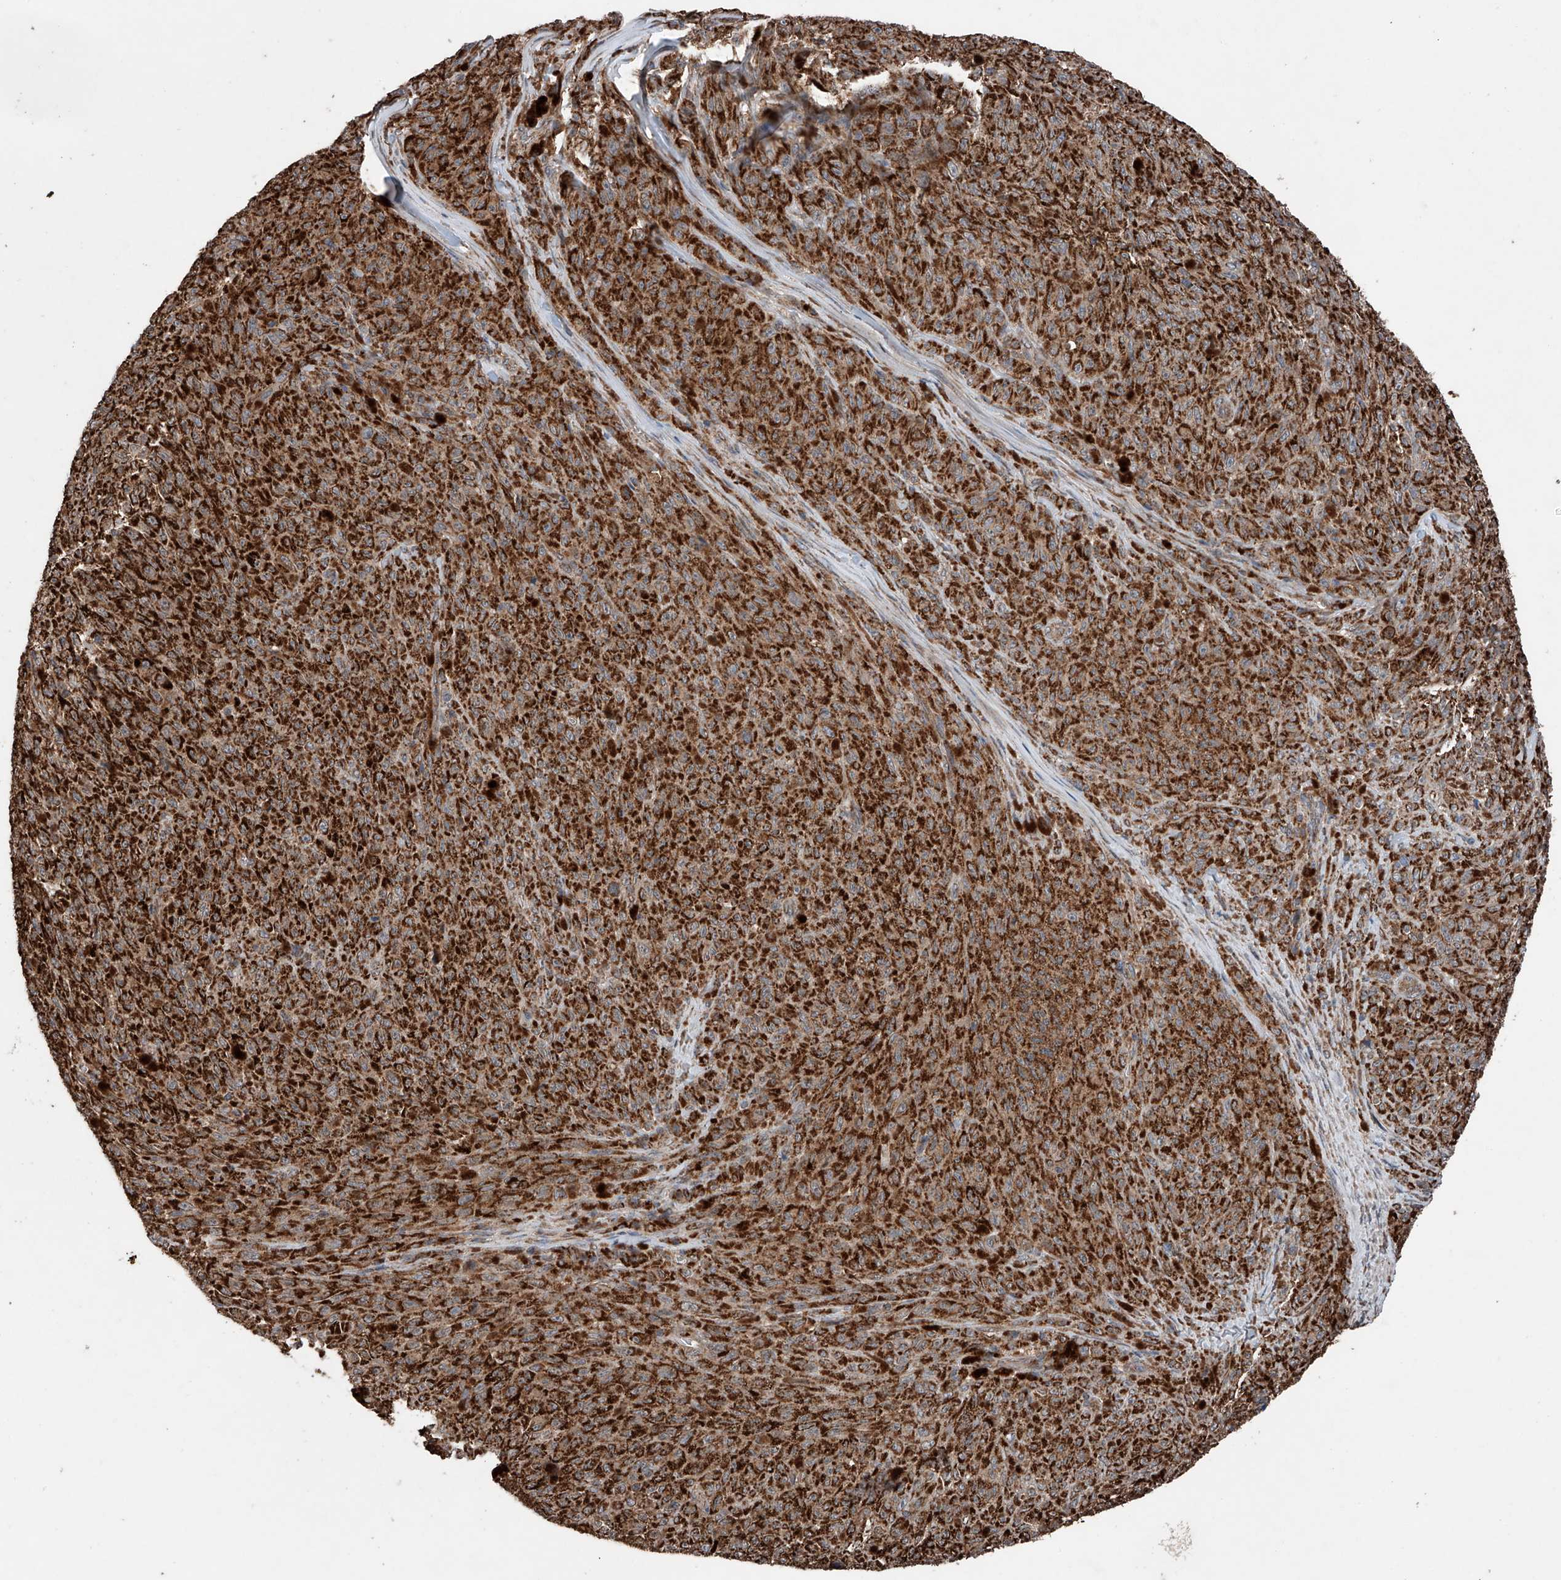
{"staining": {"intensity": "strong", "quantity": ">75%", "location": "cytoplasmic/membranous"}, "tissue": "melanoma", "cell_type": "Tumor cells", "image_type": "cancer", "snomed": [{"axis": "morphology", "description": "Malignant melanoma, NOS"}, {"axis": "topography", "description": "Skin"}], "caption": "Protein positivity by immunohistochemistry (IHC) displays strong cytoplasmic/membranous expression in about >75% of tumor cells in melanoma.", "gene": "AP4B1", "patient": {"sex": "female", "age": 82}}